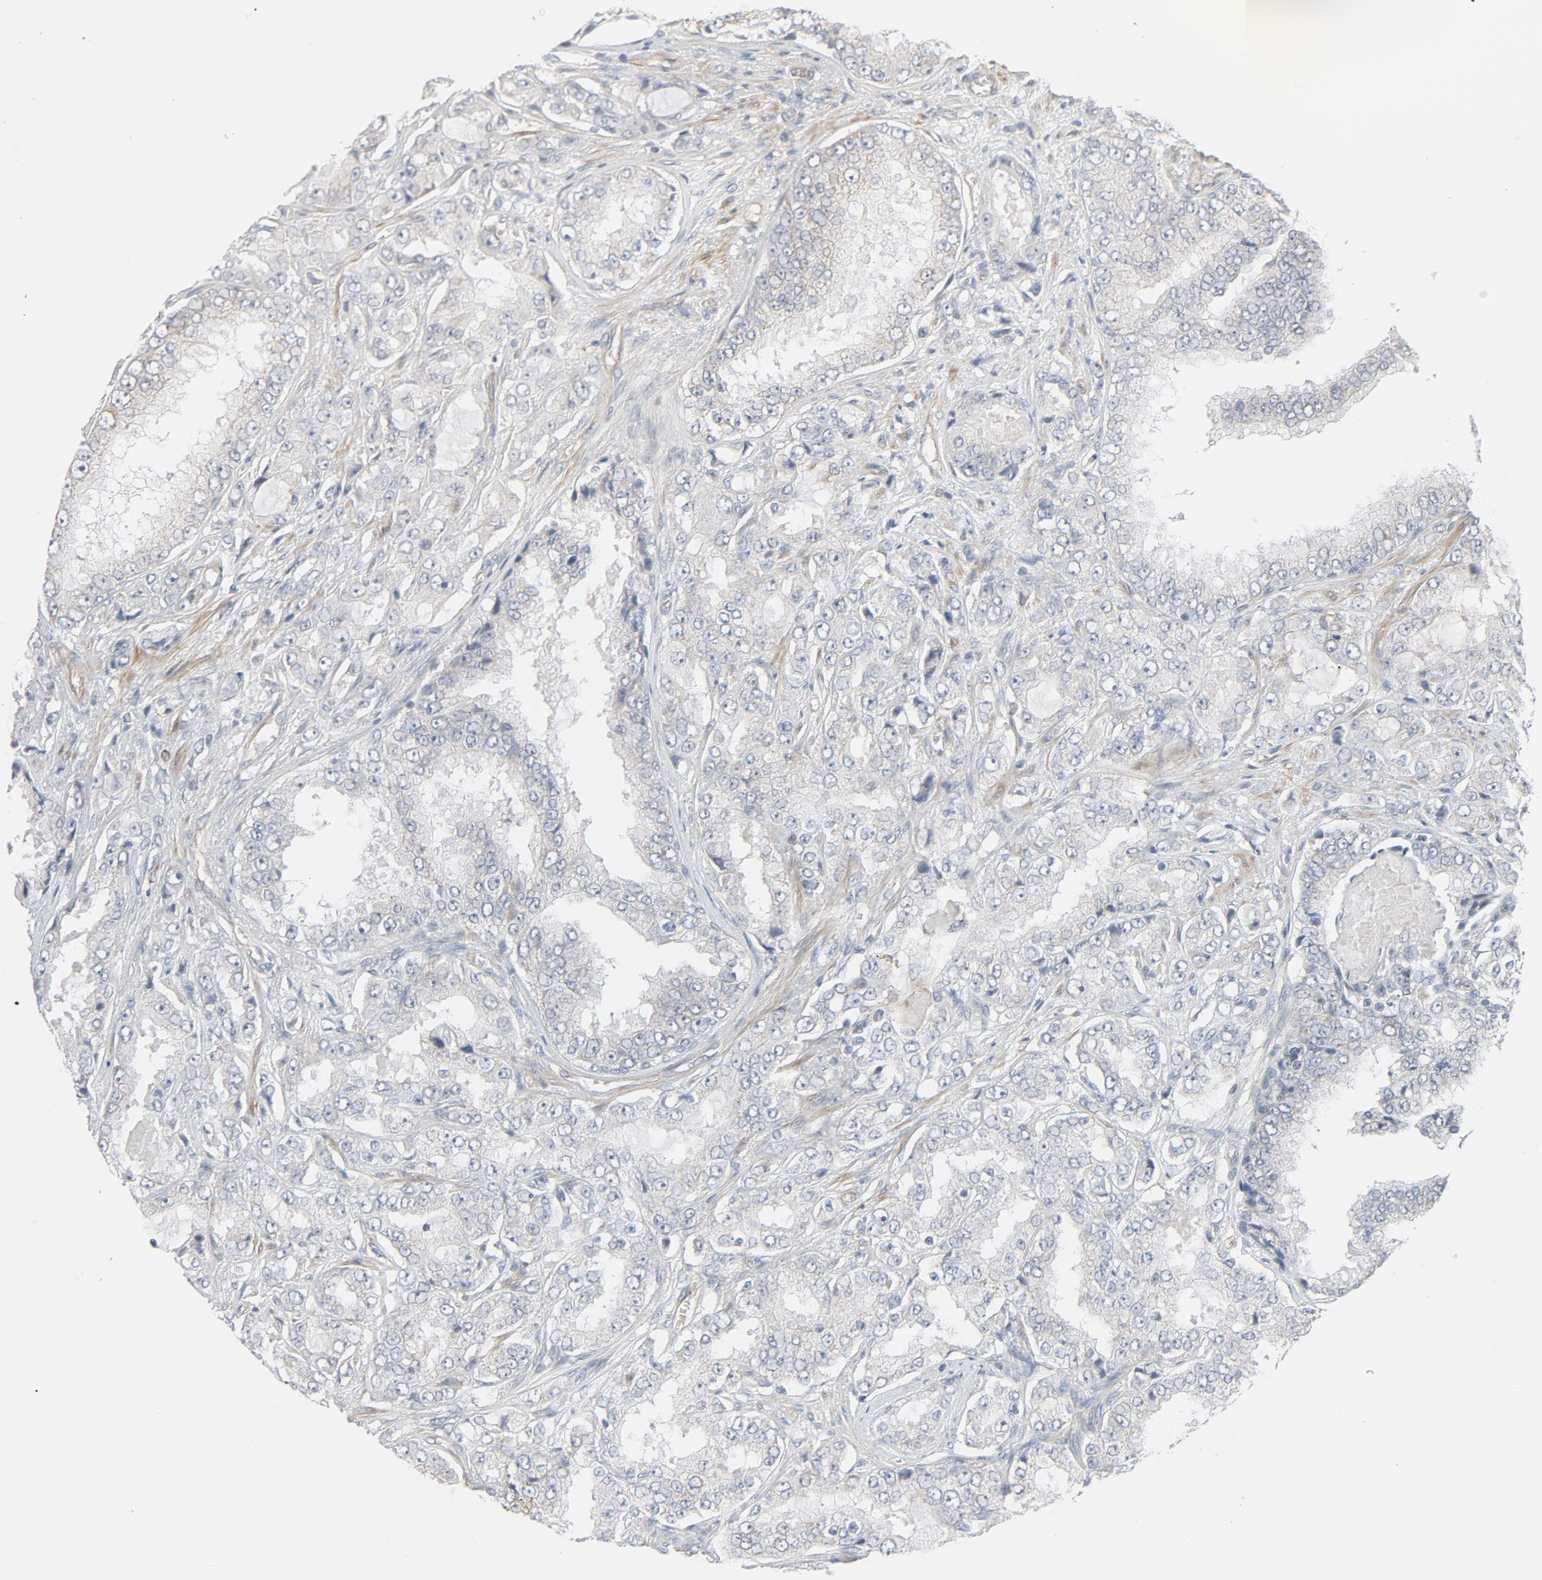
{"staining": {"intensity": "negative", "quantity": "none", "location": "none"}, "tissue": "prostate cancer", "cell_type": "Tumor cells", "image_type": "cancer", "snomed": [{"axis": "morphology", "description": "Adenocarcinoma, High grade"}, {"axis": "topography", "description": "Prostate"}], "caption": "The histopathology image displays no significant expression in tumor cells of prostate cancer (high-grade adenocarcinoma).", "gene": "TRIOBP", "patient": {"sex": "male", "age": 73}}